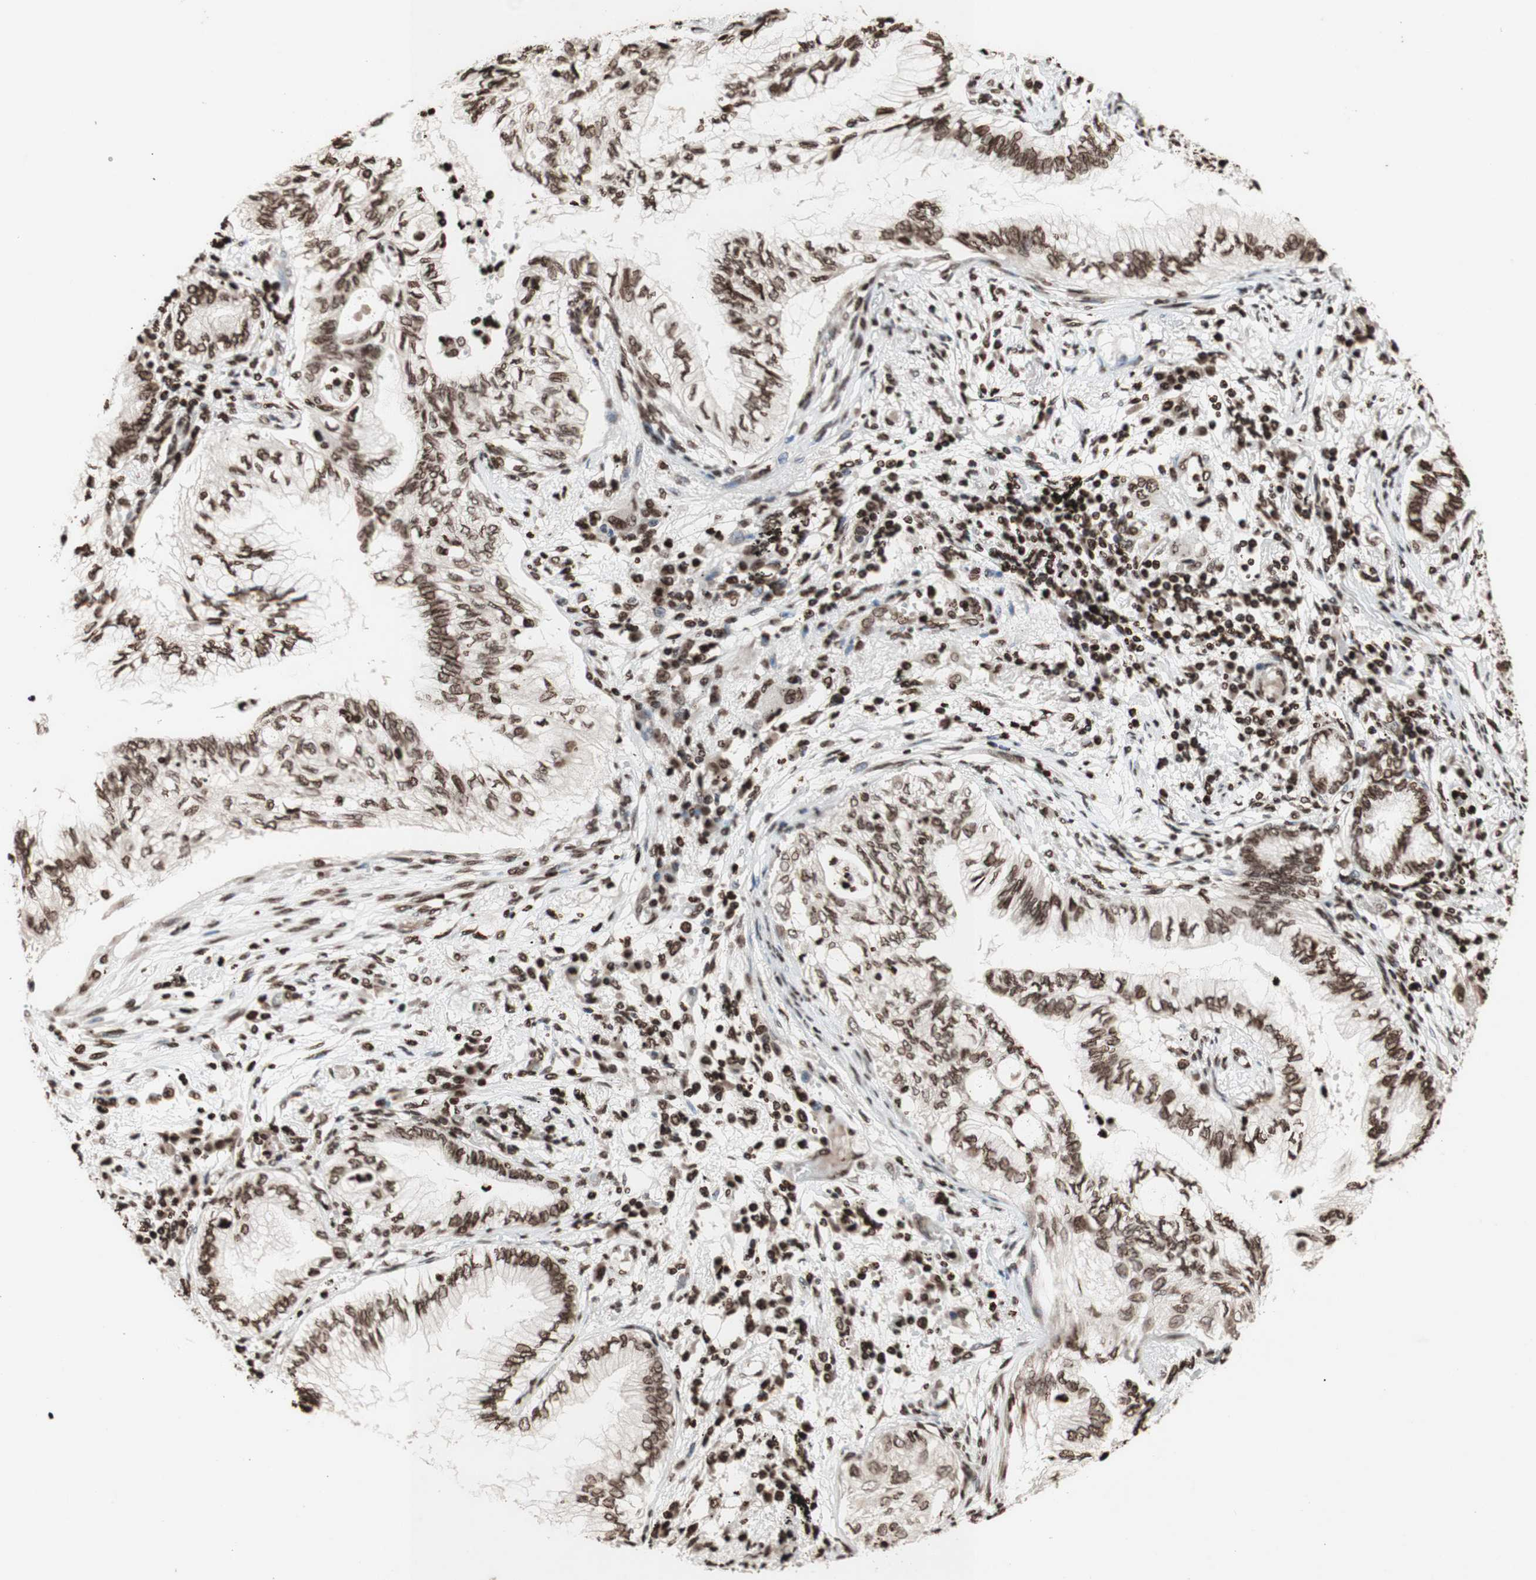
{"staining": {"intensity": "moderate", "quantity": ">75%", "location": "nuclear"}, "tissue": "lung cancer", "cell_type": "Tumor cells", "image_type": "cancer", "snomed": [{"axis": "morphology", "description": "Normal tissue, NOS"}, {"axis": "morphology", "description": "Adenocarcinoma, NOS"}, {"axis": "topography", "description": "Bronchus"}, {"axis": "topography", "description": "Lung"}], "caption": "The photomicrograph demonstrates a brown stain indicating the presence of a protein in the nuclear of tumor cells in lung cancer (adenocarcinoma). The staining was performed using DAB (3,3'-diaminobenzidine) to visualize the protein expression in brown, while the nuclei were stained in blue with hematoxylin (Magnification: 20x).", "gene": "NCOA3", "patient": {"sex": "female", "age": 70}}